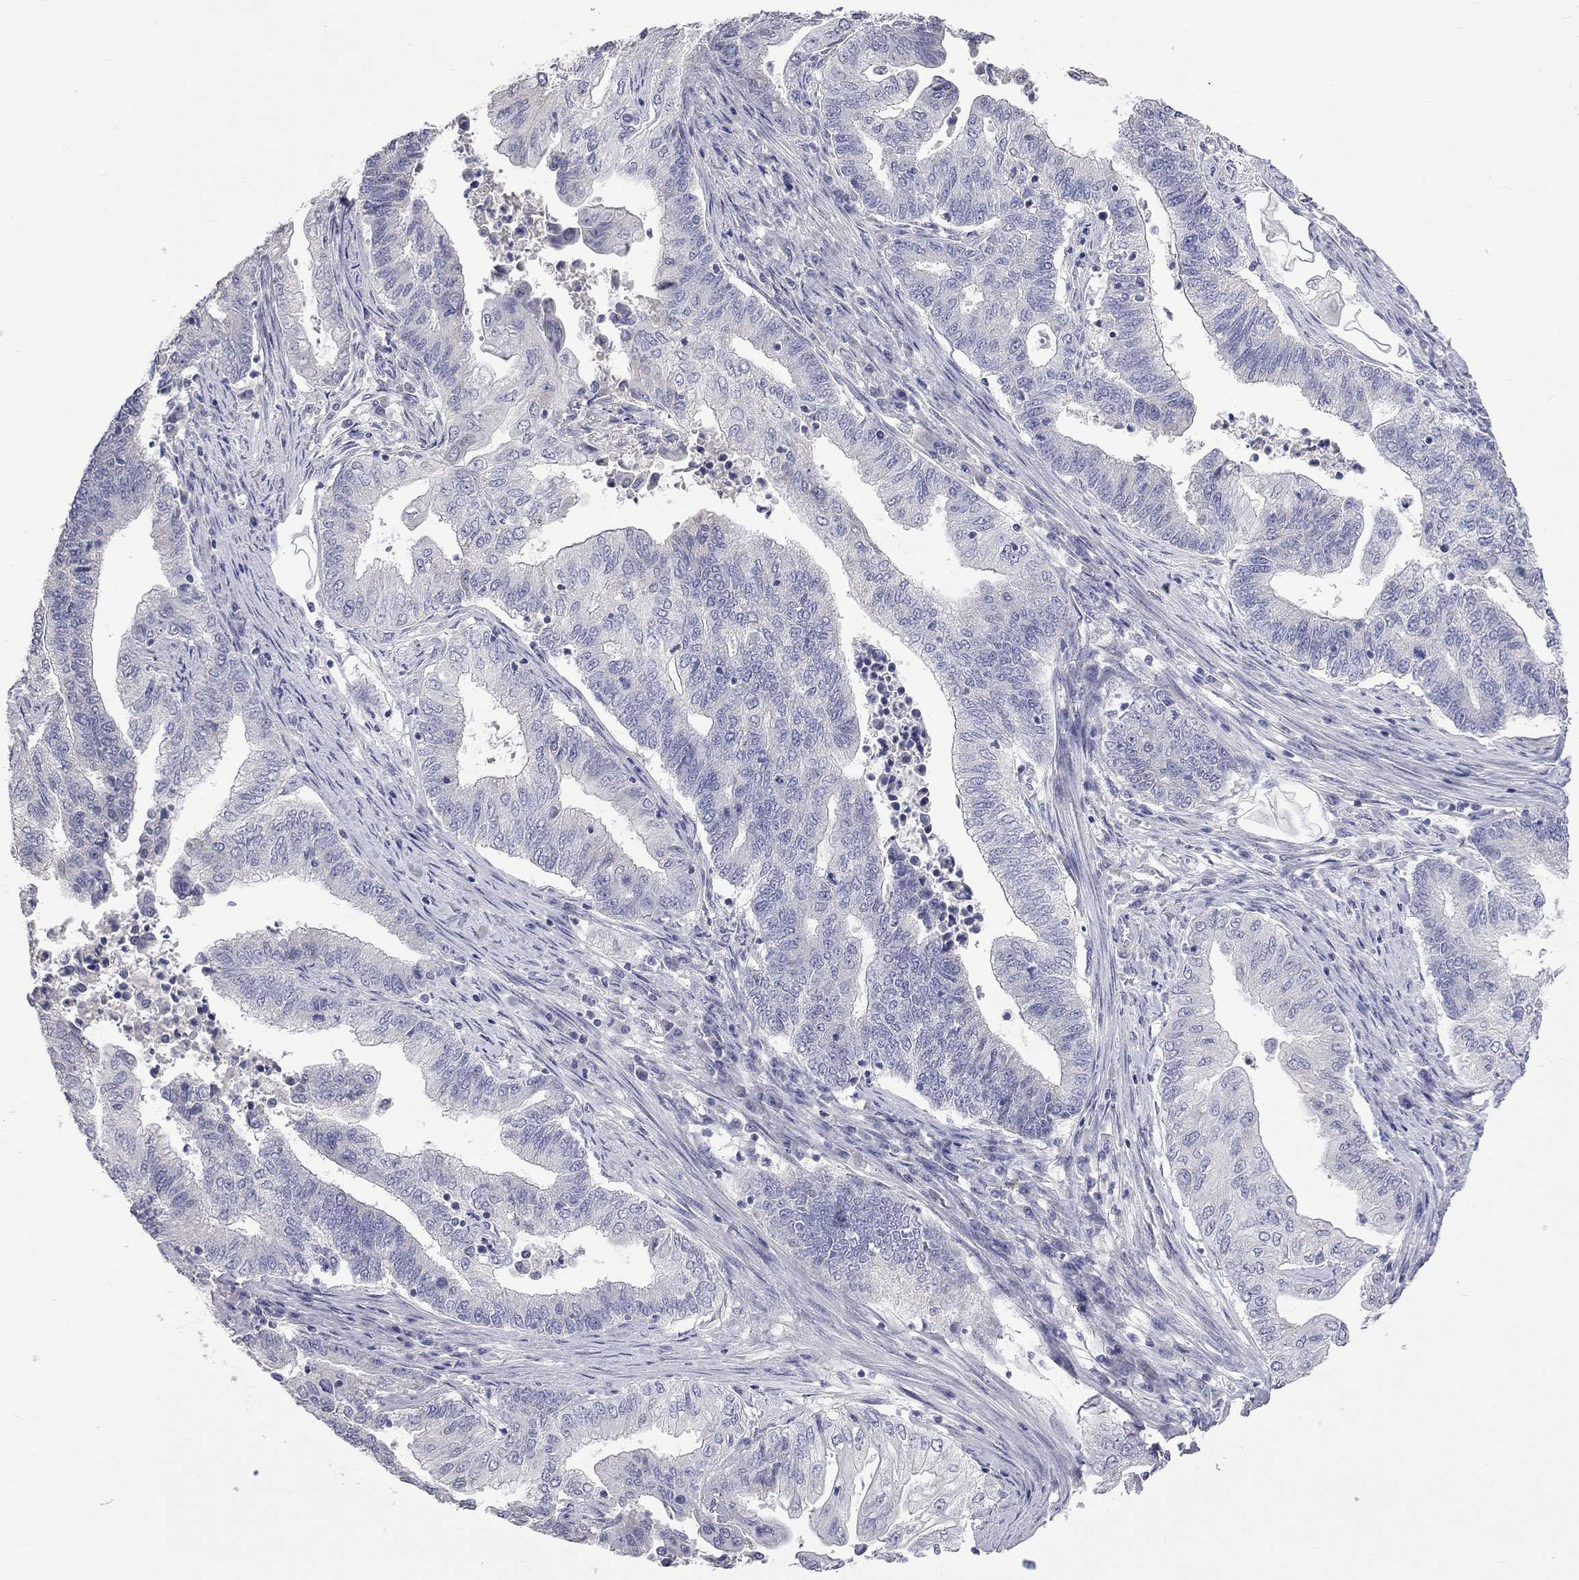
{"staining": {"intensity": "negative", "quantity": "none", "location": "none"}, "tissue": "endometrial cancer", "cell_type": "Tumor cells", "image_type": "cancer", "snomed": [{"axis": "morphology", "description": "Adenocarcinoma, NOS"}, {"axis": "topography", "description": "Uterus"}, {"axis": "topography", "description": "Endometrium"}], "caption": "A histopathology image of endometrial adenocarcinoma stained for a protein demonstrates no brown staining in tumor cells.", "gene": "OPRK1", "patient": {"sex": "female", "age": 54}}